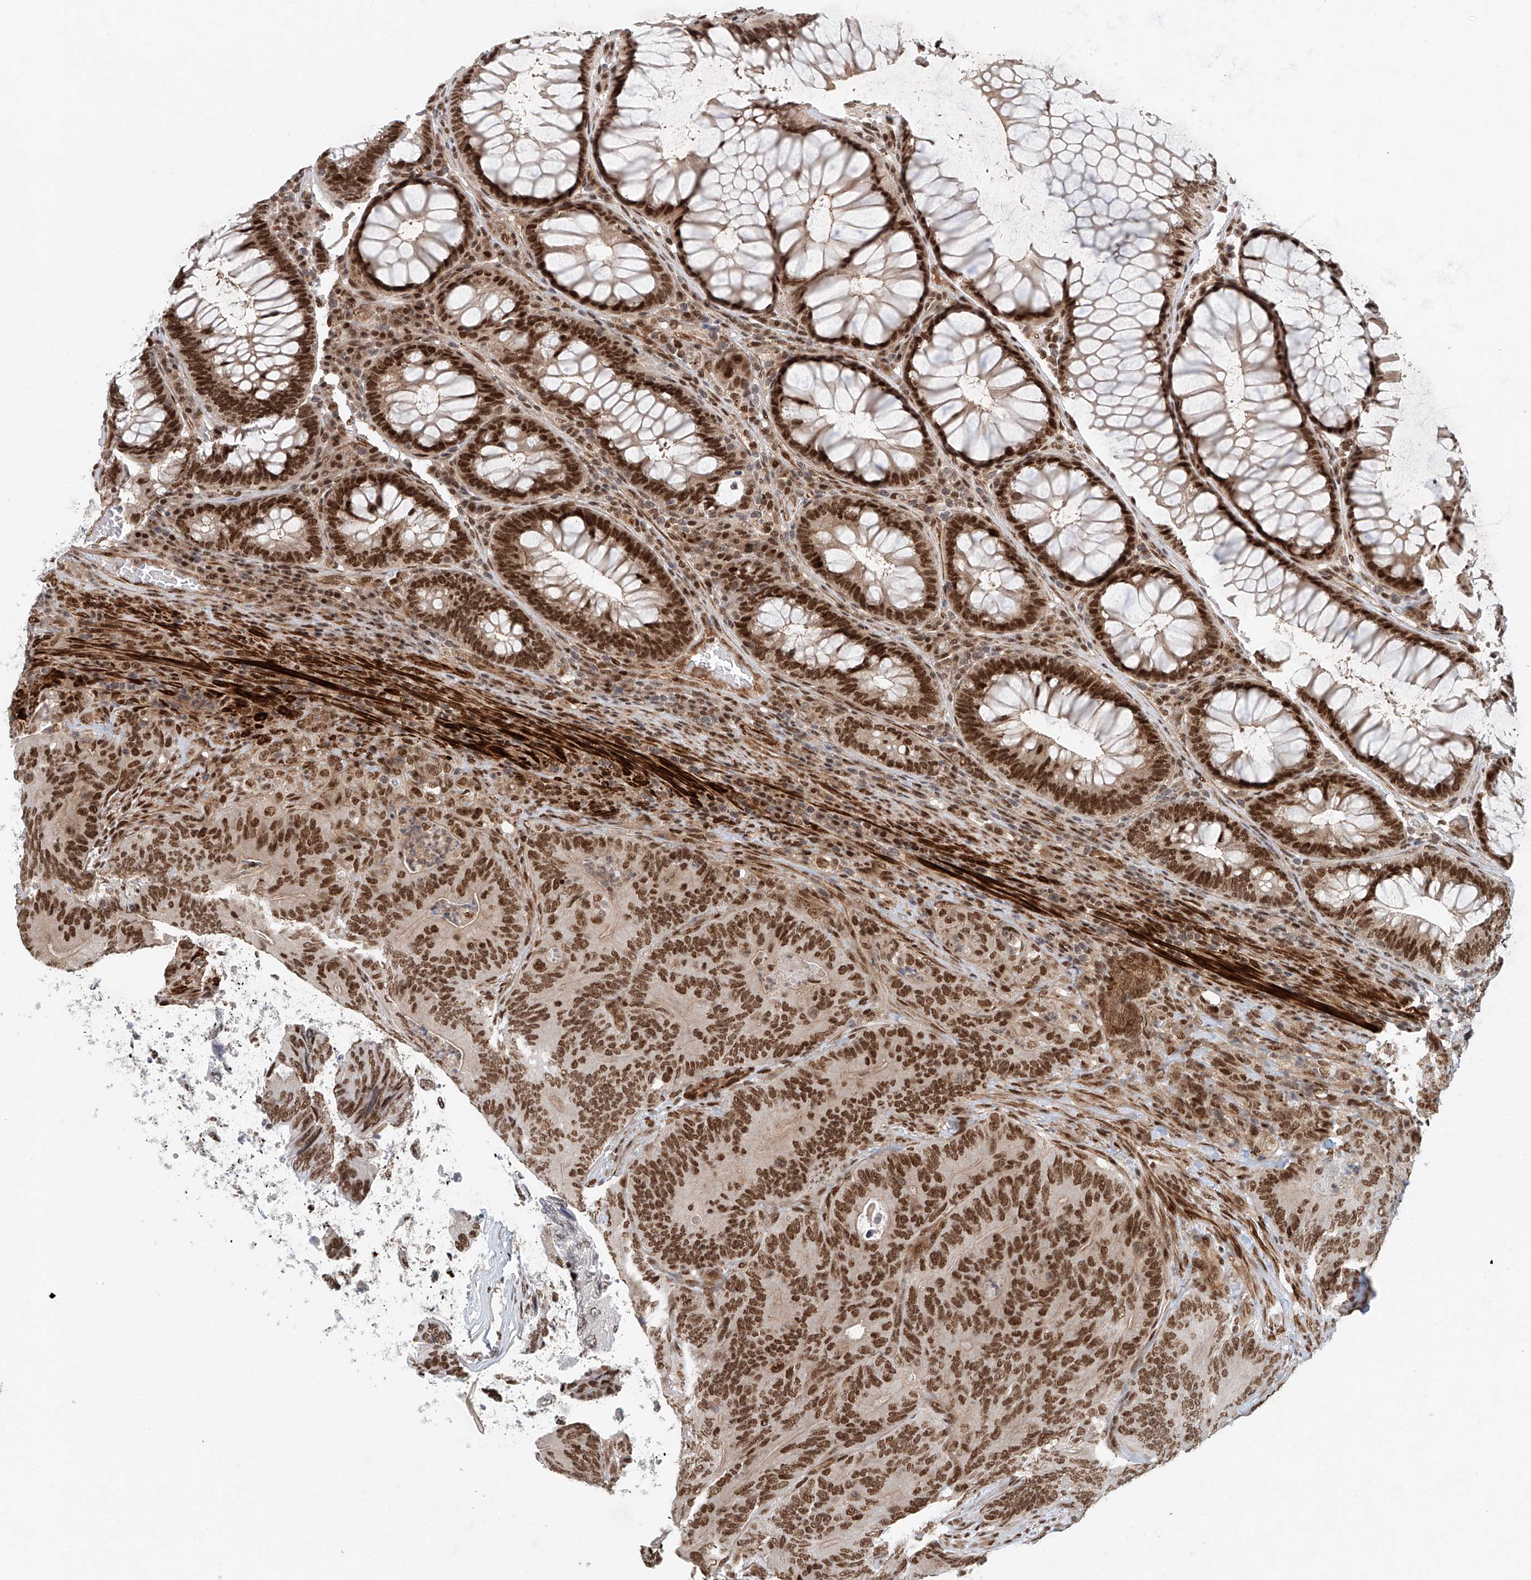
{"staining": {"intensity": "strong", "quantity": ">75%", "location": "nuclear"}, "tissue": "colorectal cancer", "cell_type": "Tumor cells", "image_type": "cancer", "snomed": [{"axis": "morphology", "description": "Normal tissue, NOS"}, {"axis": "topography", "description": "Colon"}], "caption": "Brown immunohistochemical staining in human colorectal cancer shows strong nuclear expression in about >75% of tumor cells.", "gene": "ZNF470", "patient": {"sex": "female", "age": 82}}